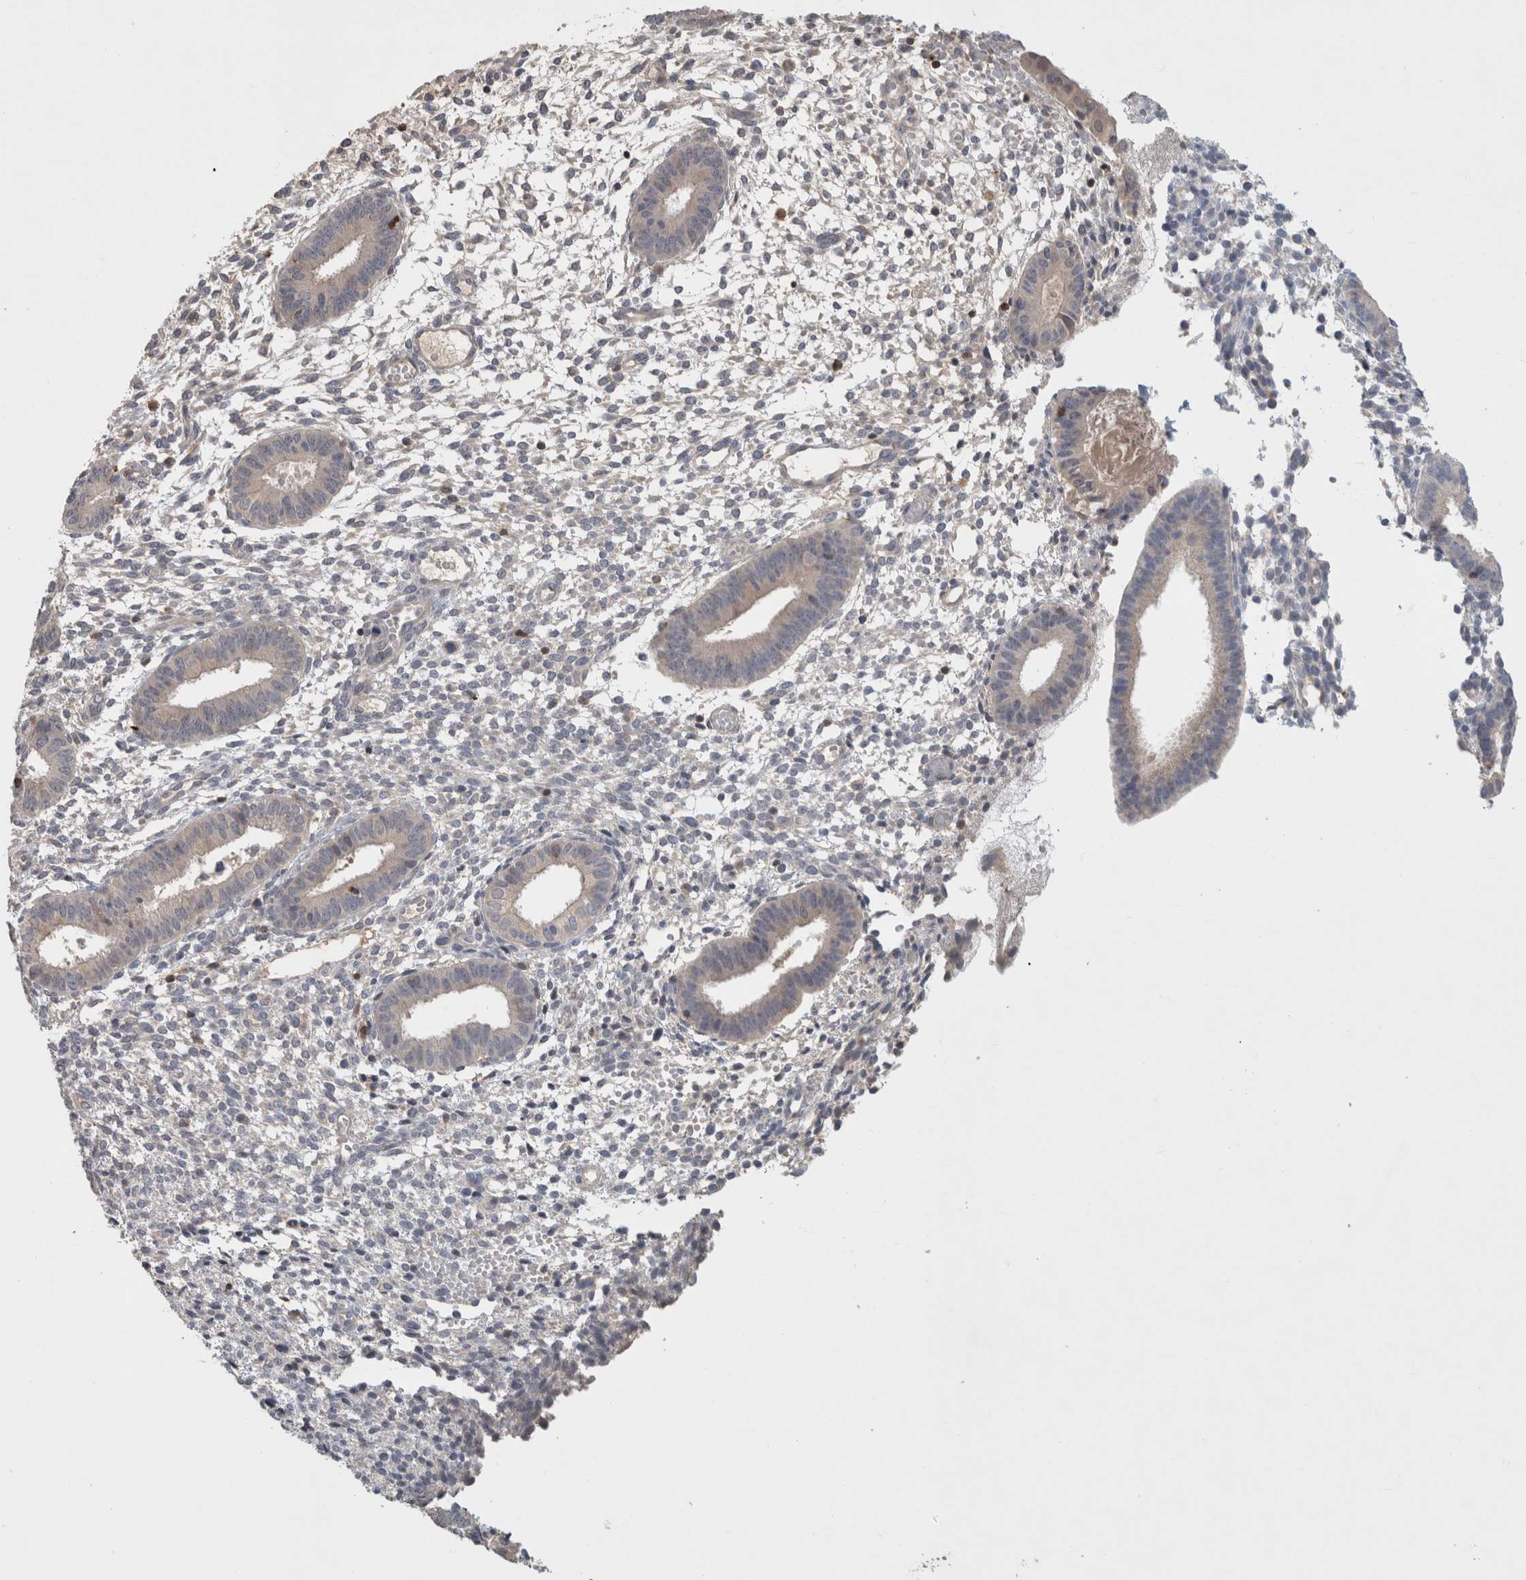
{"staining": {"intensity": "negative", "quantity": "none", "location": "none"}, "tissue": "endometrium", "cell_type": "Cells in endometrial stroma", "image_type": "normal", "snomed": [{"axis": "morphology", "description": "Normal tissue, NOS"}, {"axis": "topography", "description": "Endometrium"}], "caption": "An image of endometrium stained for a protein displays no brown staining in cells in endometrial stroma. Brightfield microscopy of immunohistochemistry stained with DAB (3,3'-diaminobenzidine) (brown) and hematoxylin (blue), captured at high magnification.", "gene": "GFRA2", "patient": {"sex": "female", "age": 46}}